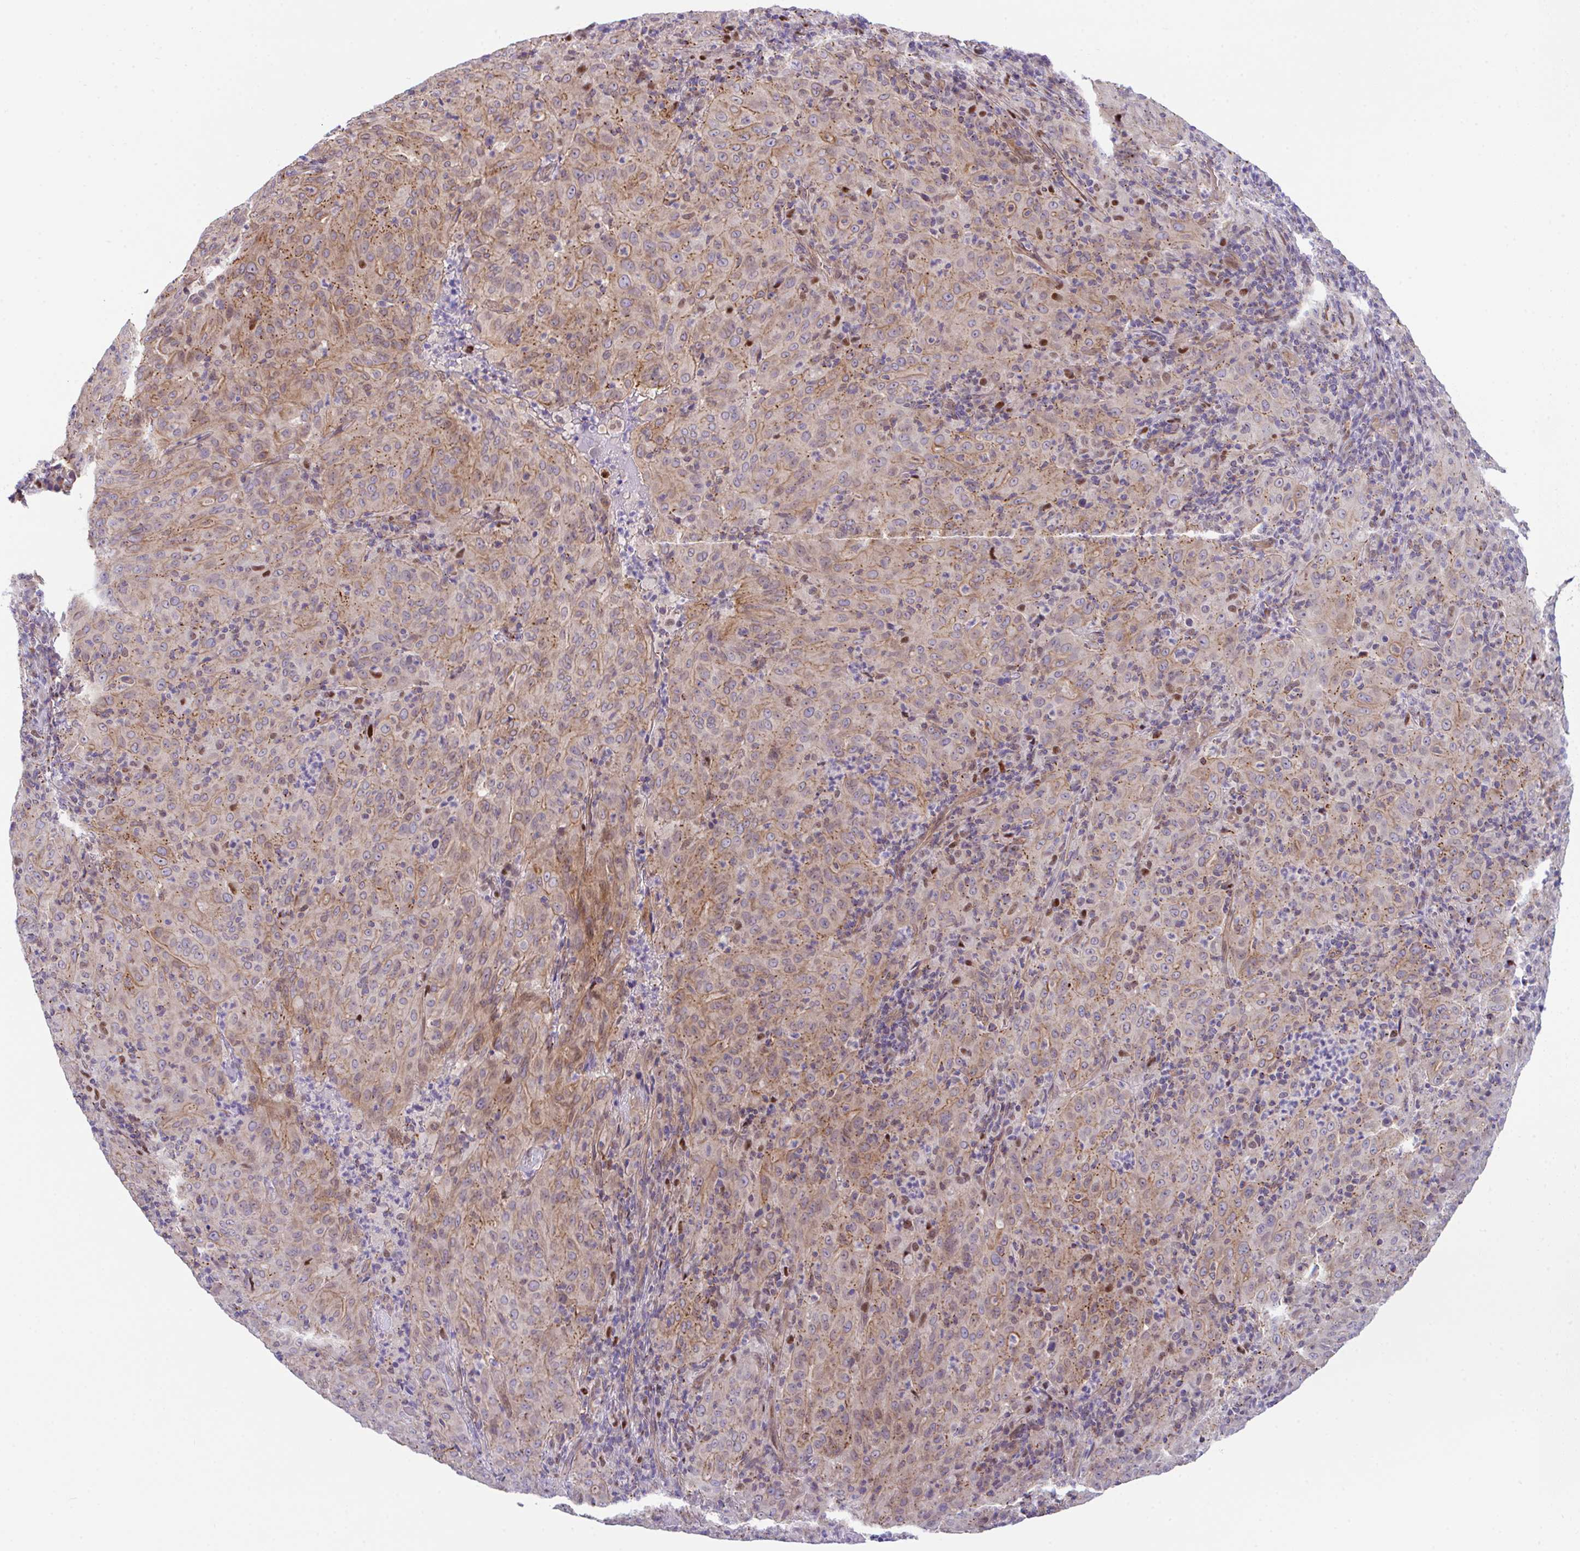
{"staining": {"intensity": "weak", "quantity": "<25%", "location": "cytoplasmic/membranous"}, "tissue": "pancreatic cancer", "cell_type": "Tumor cells", "image_type": "cancer", "snomed": [{"axis": "morphology", "description": "Adenocarcinoma, NOS"}, {"axis": "topography", "description": "Pancreas"}], "caption": "A histopathology image of human pancreatic cancer (adenocarcinoma) is negative for staining in tumor cells.", "gene": "ZBED3", "patient": {"sex": "male", "age": 63}}